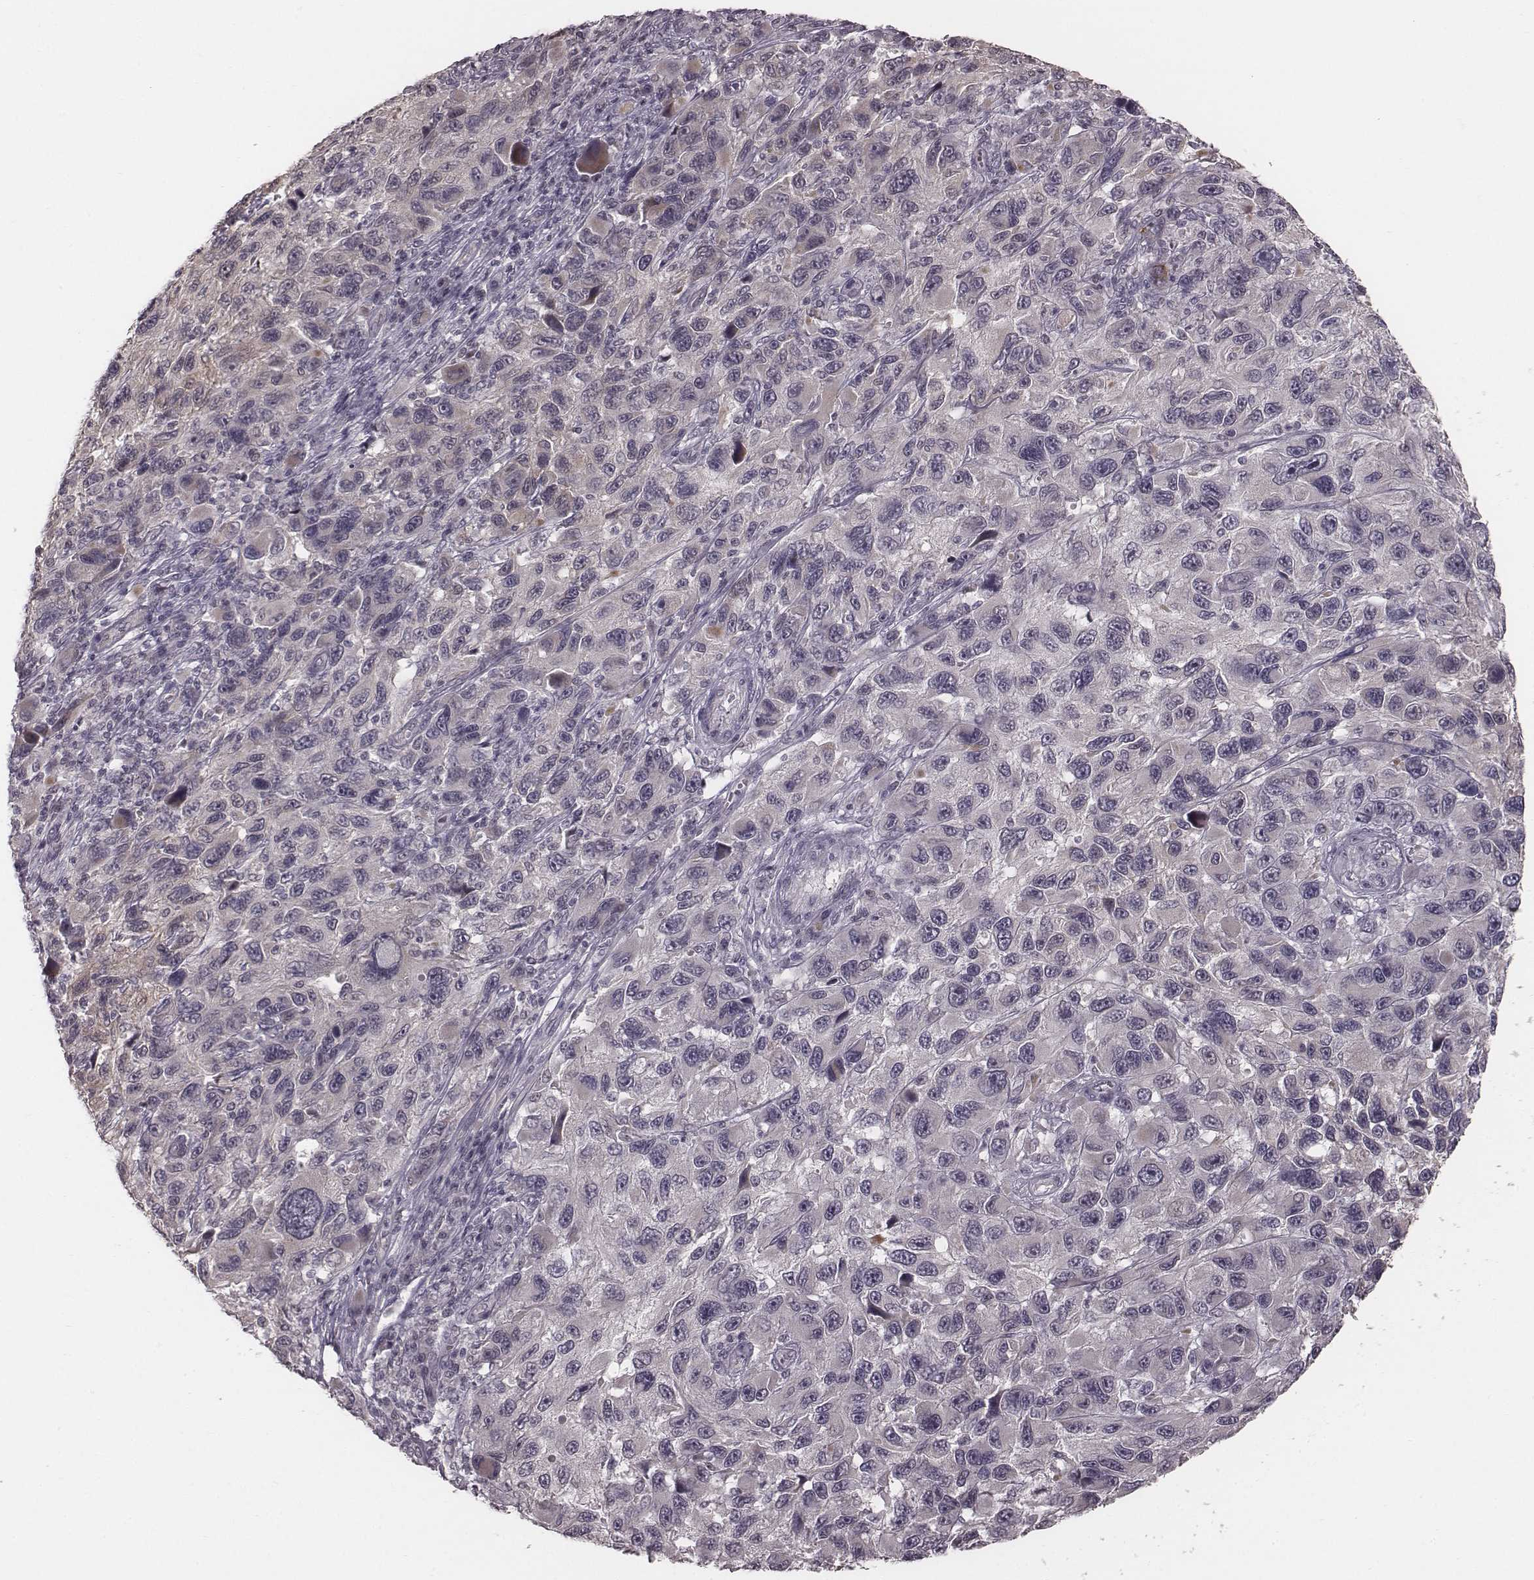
{"staining": {"intensity": "negative", "quantity": "none", "location": "none"}, "tissue": "melanoma", "cell_type": "Tumor cells", "image_type": "cancer", "snomed": [{"axis": "morphology", "description": "Malignant melanoma, NOS"}, {"axis": "topography", "description": "Skin"}], "caption": "Immunohistochemistry (IHC) photomicrograph of neoplastic tissue: human melanoma stained with DAB (3,3'-diaminobenzidine) demonstrates no significant protein expression in tumor cells.", "gene": "IQCG", "patient": {"sex": "male", "age": 53}}